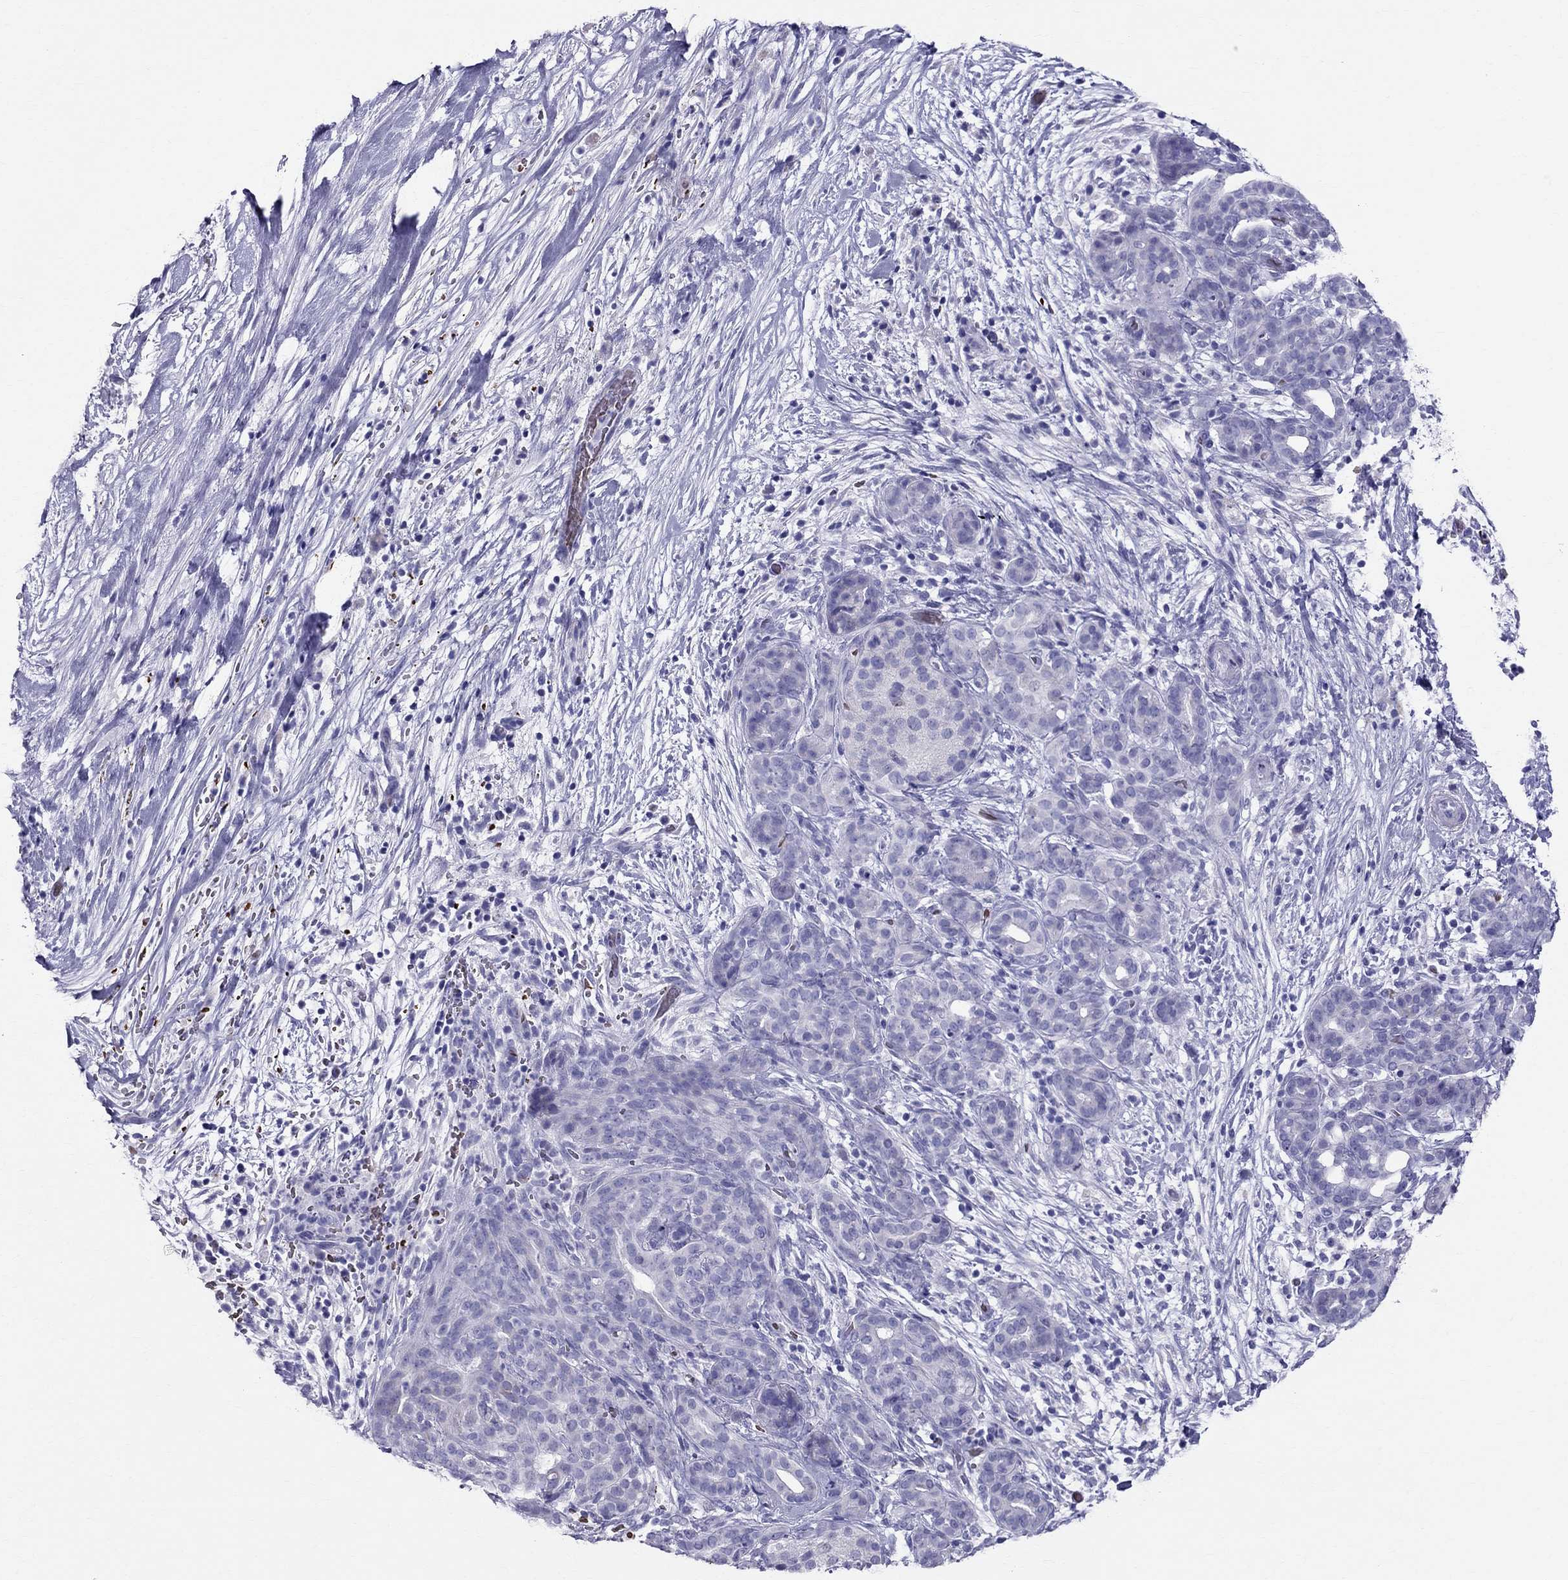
{"staining": {"intensity": "negative", "quantity": "none", "location": "none"}, "tissue": "pancreatic cancer", "cell_type": "Tumor cells", "image_type": "cancer", "snomed": [{"axis": "morphology", "description": "Adenocarcinoma, NOS"}, {"axis": "topography", "description": "Pancreas"}], "caption": "There is no significant staining in tumor cells of pancreatic cancer (adenocarcinoma). The staining was performed using DAB (3,3'-diaminobenzidine) to visualize the protein expression in brown, while the nuclei were stained in blue with hematoxylin (Magnification: 20x).", "gene": "DNAAF6", "patient": {"sex": "male", "age": 44}}